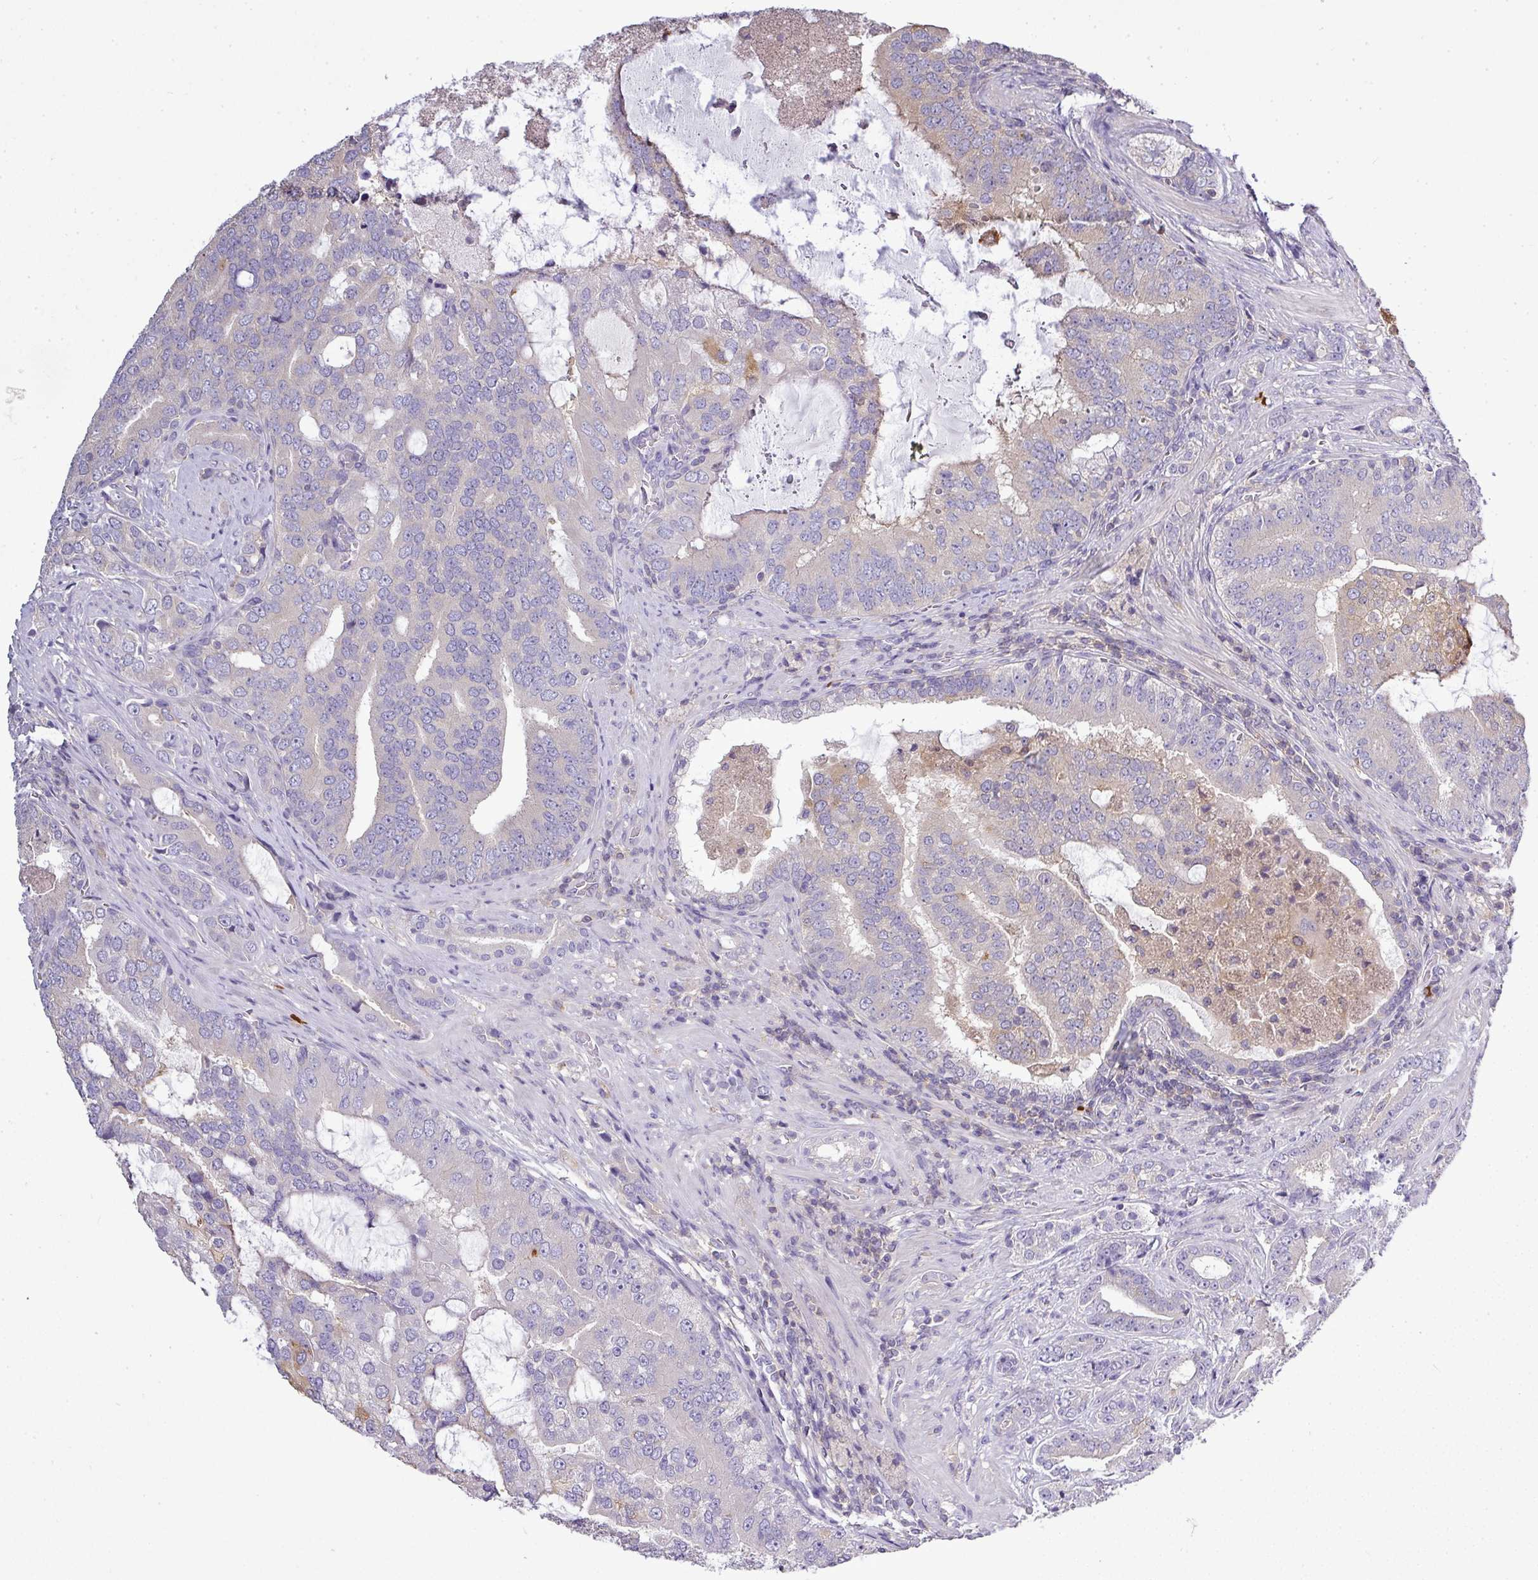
{"staining": {"intensity": "negative", "quantity": "none", "location": "none"}, "tissue": "prostate cancer", "cell_type": "Tumor cells", "image_type": "cancer", "snomed": [{"axis": "morphology", "description": "Adenocarcinoma, High grade"}, {"axis": "topography", "description": "Prostate"}], "caption": "Immunohistochemistry of human prostate cancer shows no expression in tumor cells. Nuclei are stained in blue.", "gene": "STAT5A", "patient": {"sex": "male", "age": 55}}